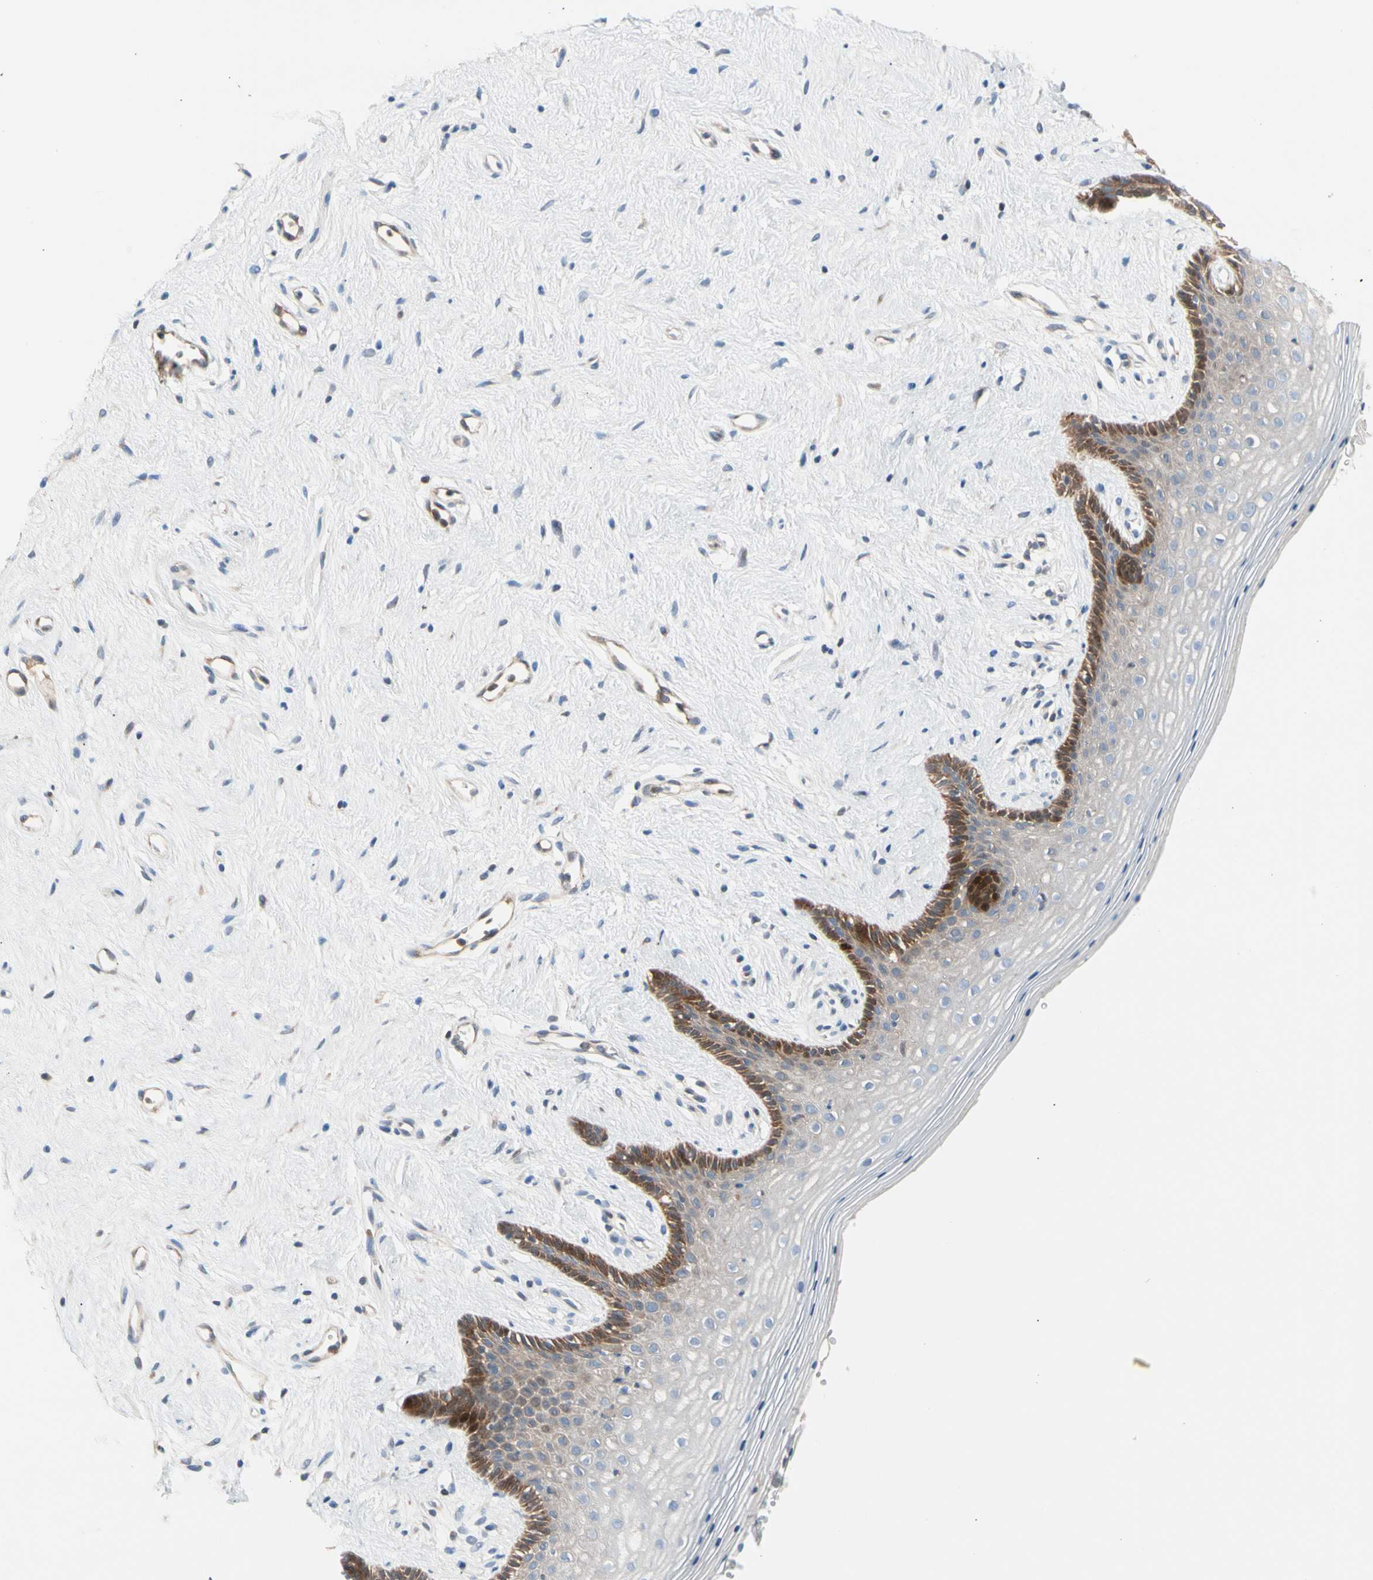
{"staining": {"intensity": "moderate", "quantity": "<25%", "location": "cytoplasmic/membranous"}, "tissue": "vagina", "cell_type": "Squamous epithelial cells", "image_type": "normal", "snomed": [{"axis": "morphology", "description": "Normal tissue, NOS"}, {"axis": "topography", "description": "Vagina"}], "caption": "Immunohistochemical staining of benign vagina demonstrates moderate cytoplasmic/membranous protein expression in about <25% of squamous epithelial cells.", "gene": "MAP3K3", "patient": {"sex": "female", "age": 44}}